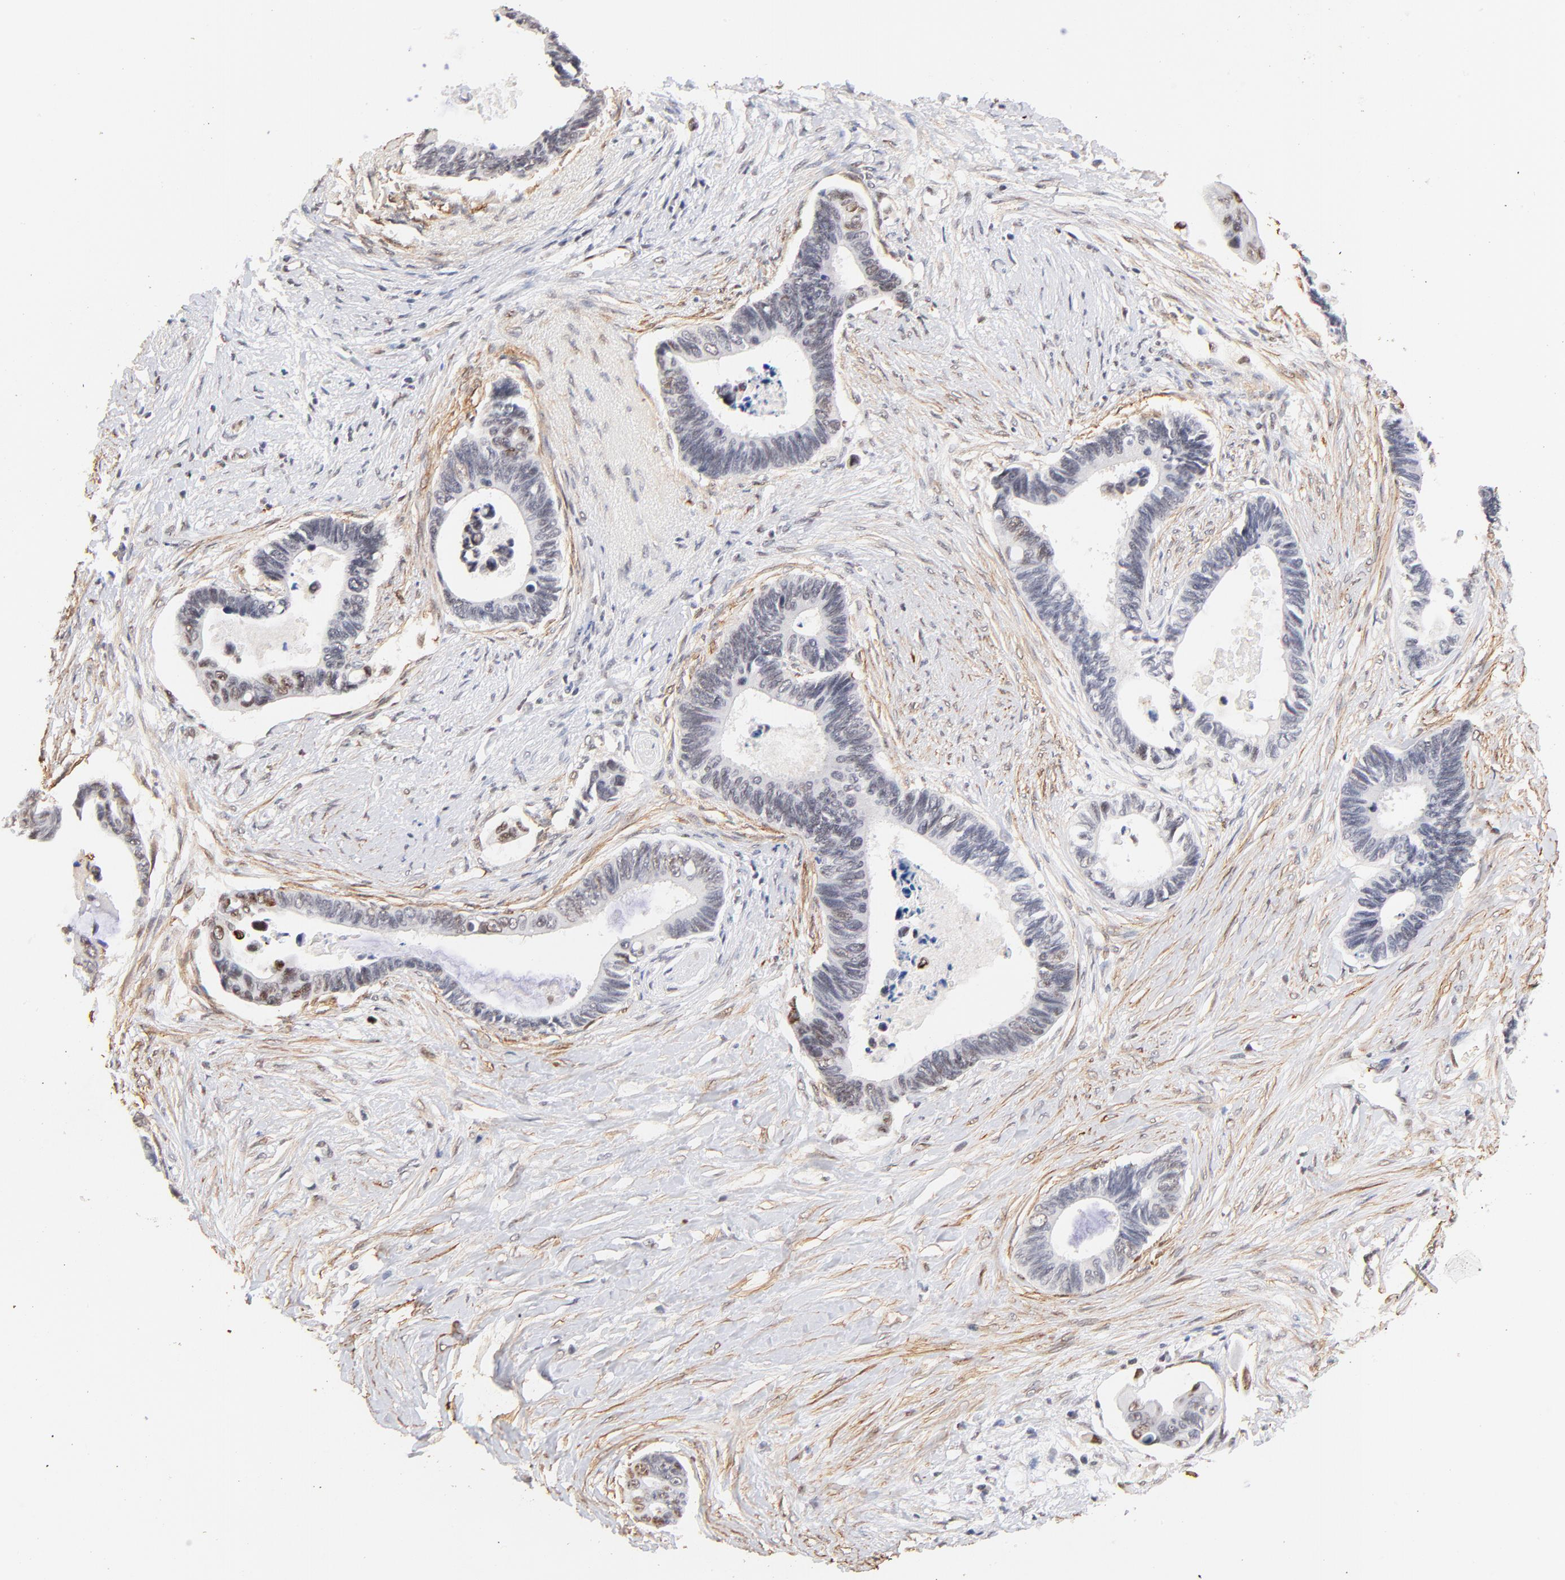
{"staining": {"intensity": "weak", "quantity": "25%-75%", "location": "cytoplasmic/membranous,nuclear"}, "tissue": "pancreatic cancer", "cell_type": "Tumor cells", "image_type": "cancer", "snomed": [{"axis": "morphology", "description": "Adenocarcinoma, NOS"}, {"axis": "topography", "description": "Pancreas"}], "caption": "This is a photomicrograph of IHC staining of pancreatic adenocarcinoma, which shows weak positivity in the cytoplasmic/membranous and nuclear of tumor cells.", "gene": "ZFP92", "patient": {"sex": "female", "age": 70}}